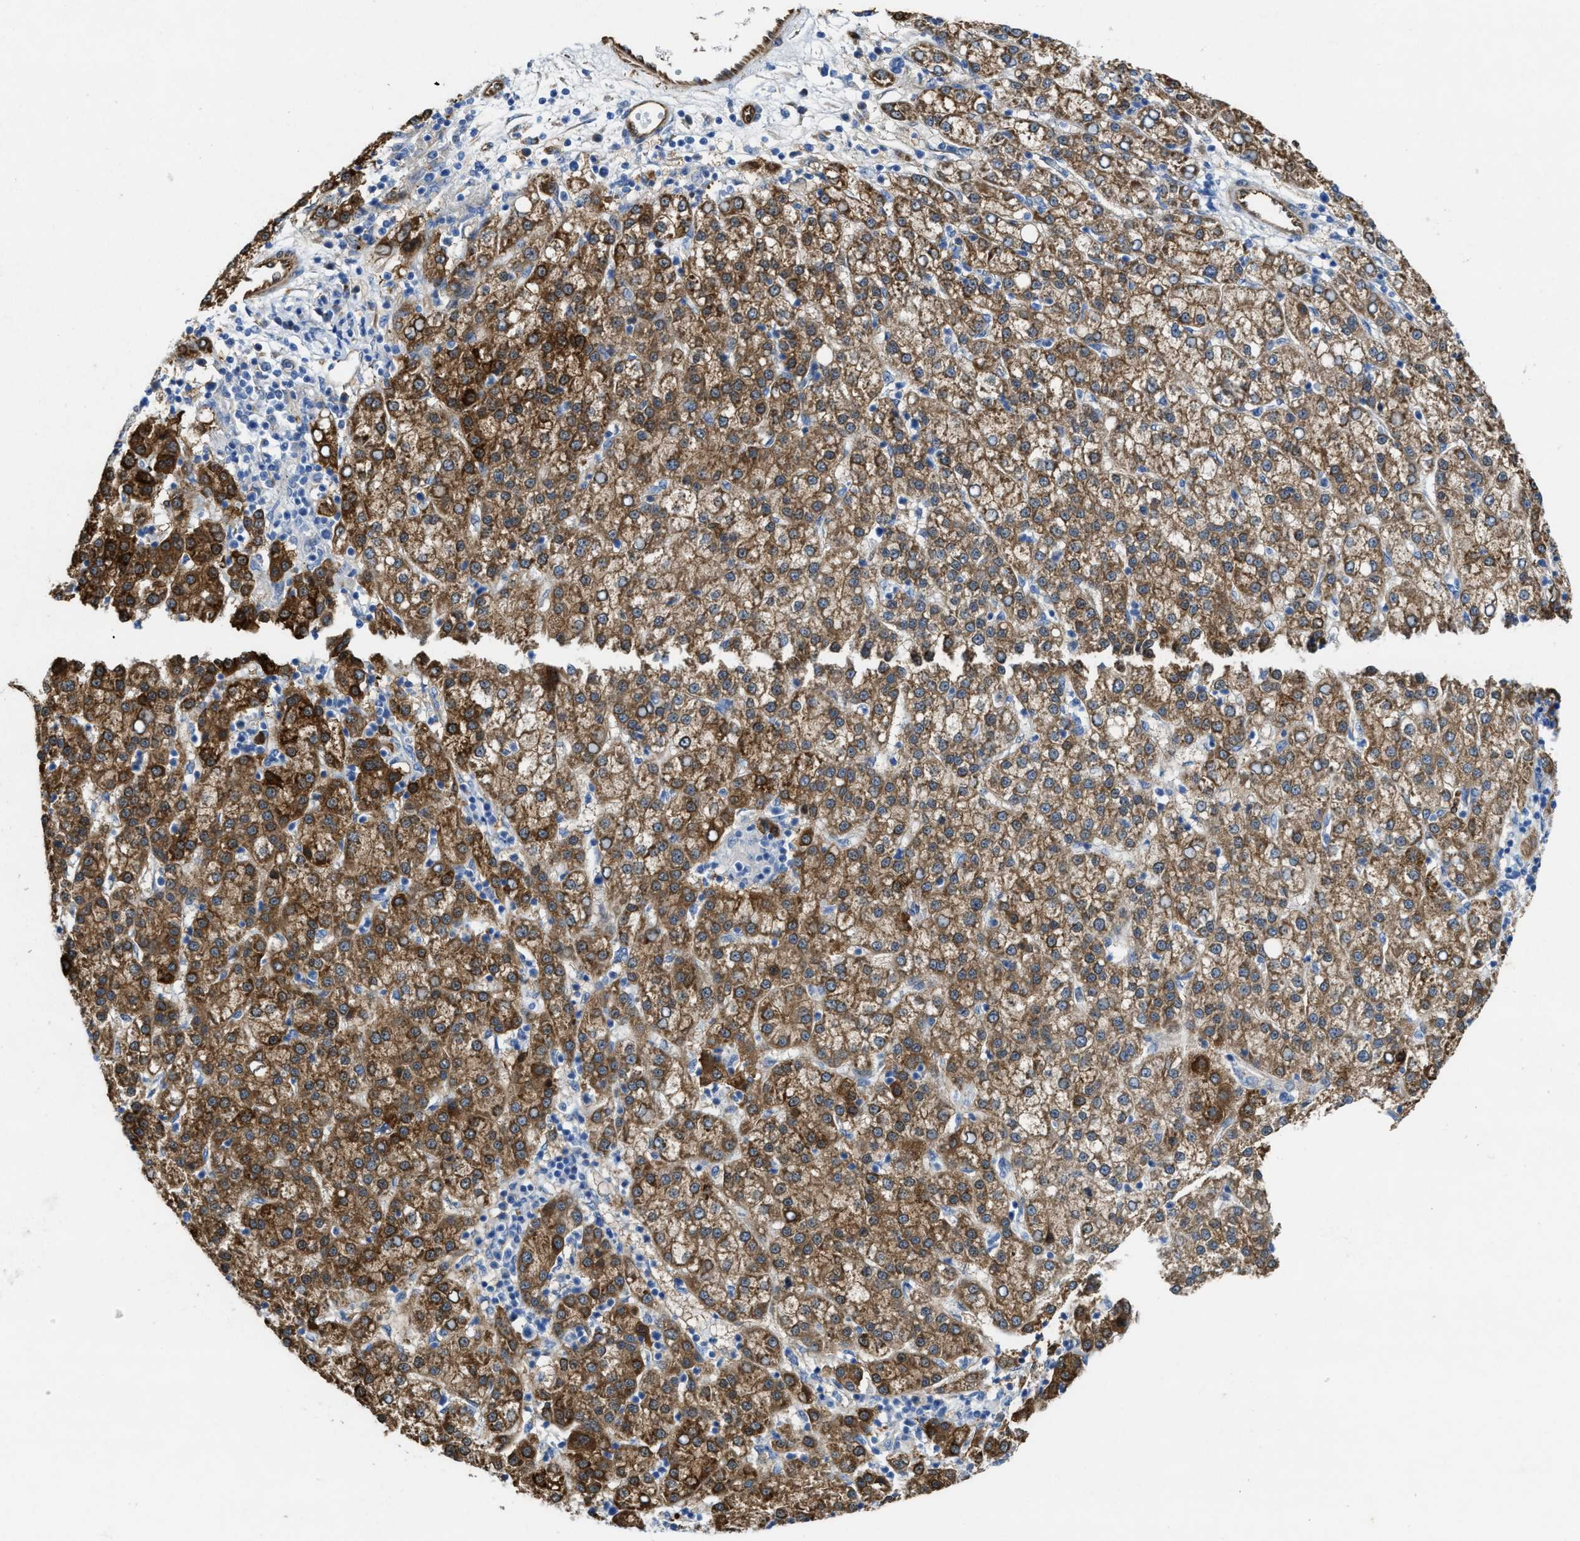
{"staining": {"intensity": "moderate", "quantity": ">75%", "location": "cytoplasmic/membranous"}, "tissue": "liver cancer", "cell_type": "Tumor cells", "image_type": "cancer", "snomed": [{"axis": "morphology", "description": "Carcinoma, Hepatocellular, NOS"}, {"axis": "topography", "description": "Liver"}], "caption": "Immunohistochemistry (IHC) (DAB) staining of hepatocellular carcinoma (liver) shows moderate cytoplasmic/membranous protein positivity in approximately >75% of tumor cells. The protein of interest is stained brown, and the nuclei are stained in blue (DAB IHC with brightfield microscopy, high magnification).", "gene": "ASS1", "patient": {"sex": "female", "age": 58}}